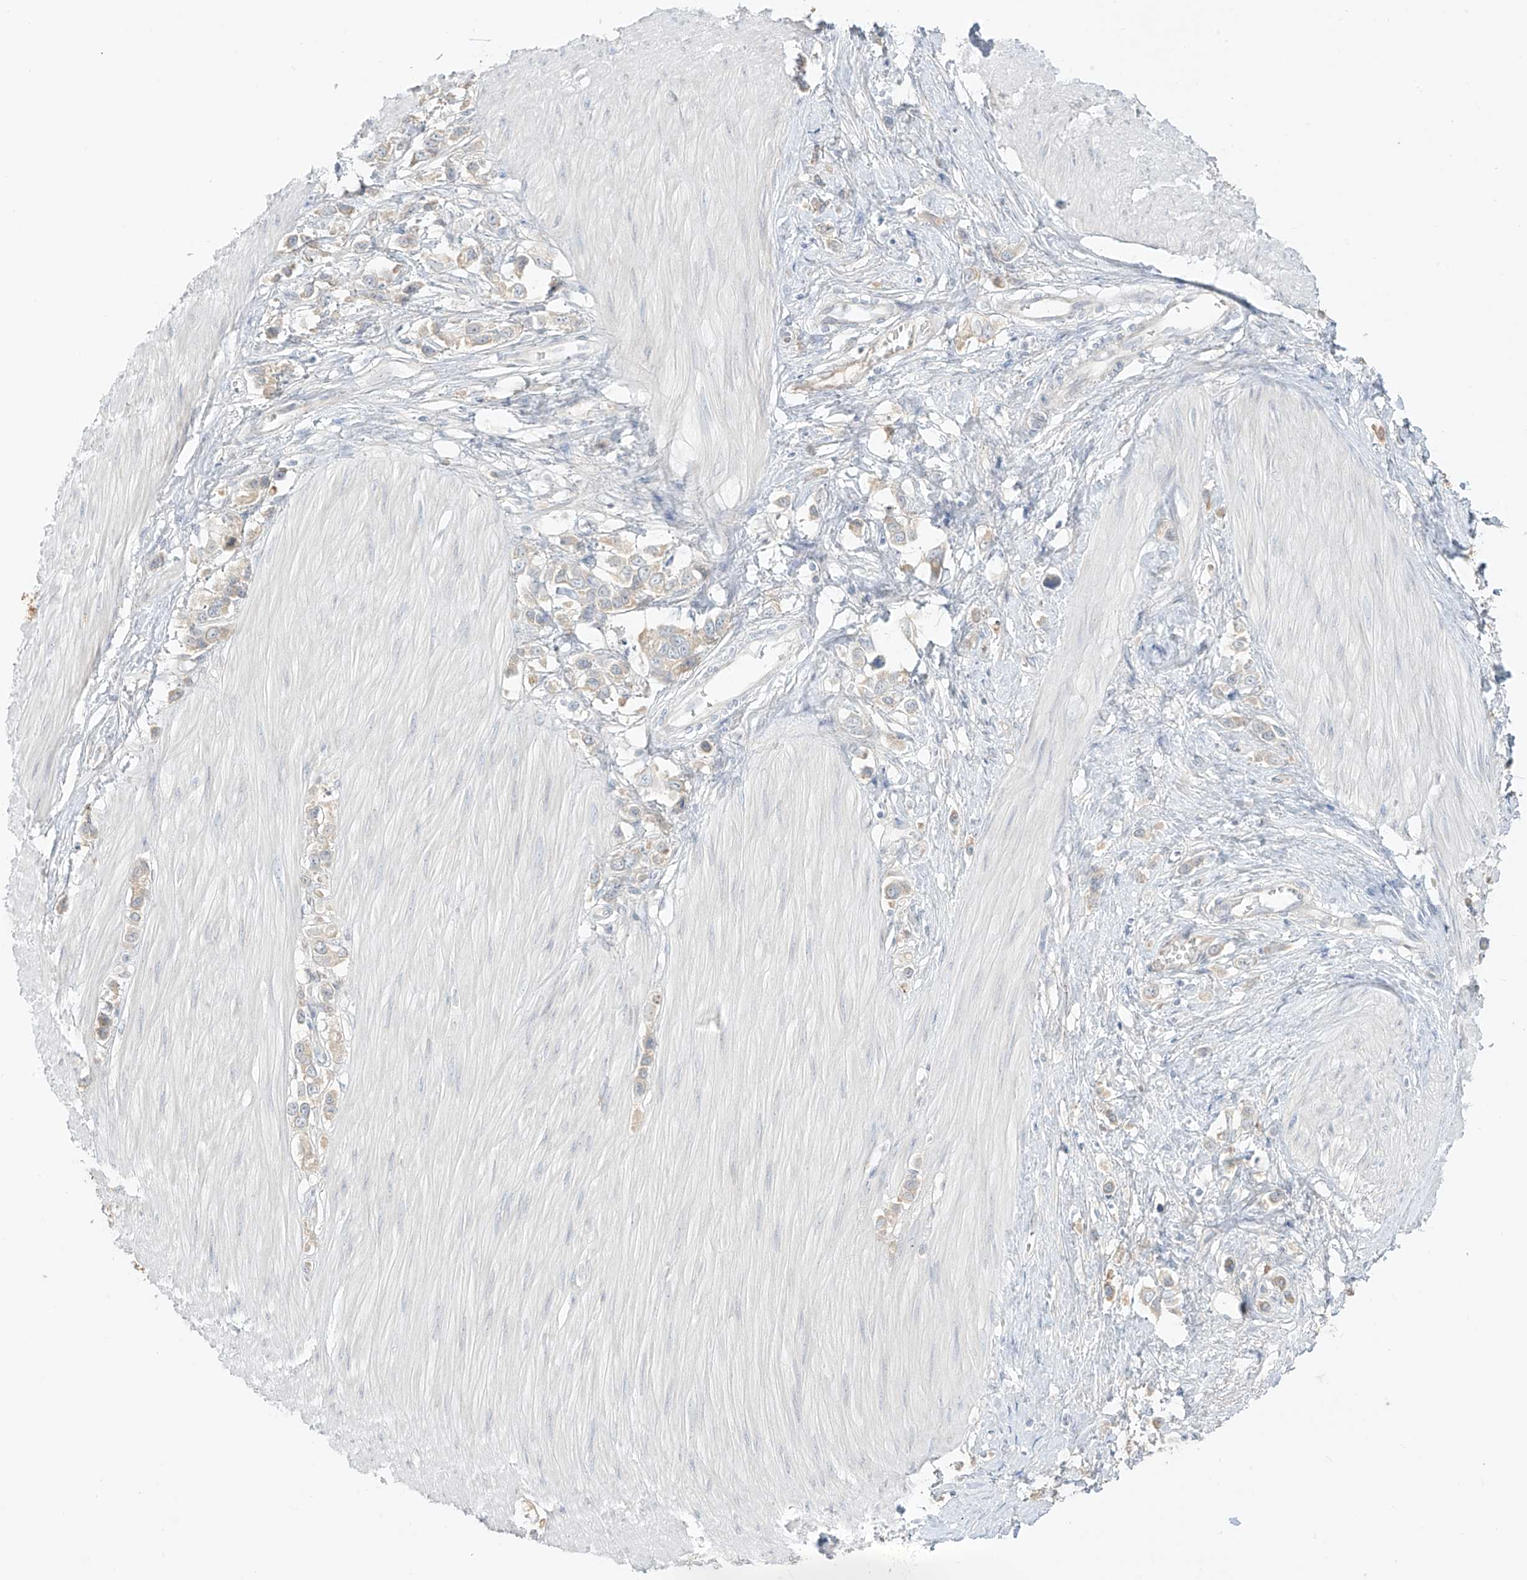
{"staining": {"intensity": "weak", "quantity": "25%-75%", "location": "cytoplasmic/membranous"}, "tissue": "stomach cancer", "cell_type": "Tumor cells", "image_type": "cancer", "snomed": [{"axis": "morphology", "description": "Adenocarcinoma, NOS"}, {"axis": "topography", "description": "Stomach"}], "caption": "Human stomach cancer stained for a protein (brown) shows weak cytoplasmic/membranous positive positivity in about 25%-75% of tumor cells.", "gene": "DCDC2", "patient": {"sex": "female", "age": 65}}